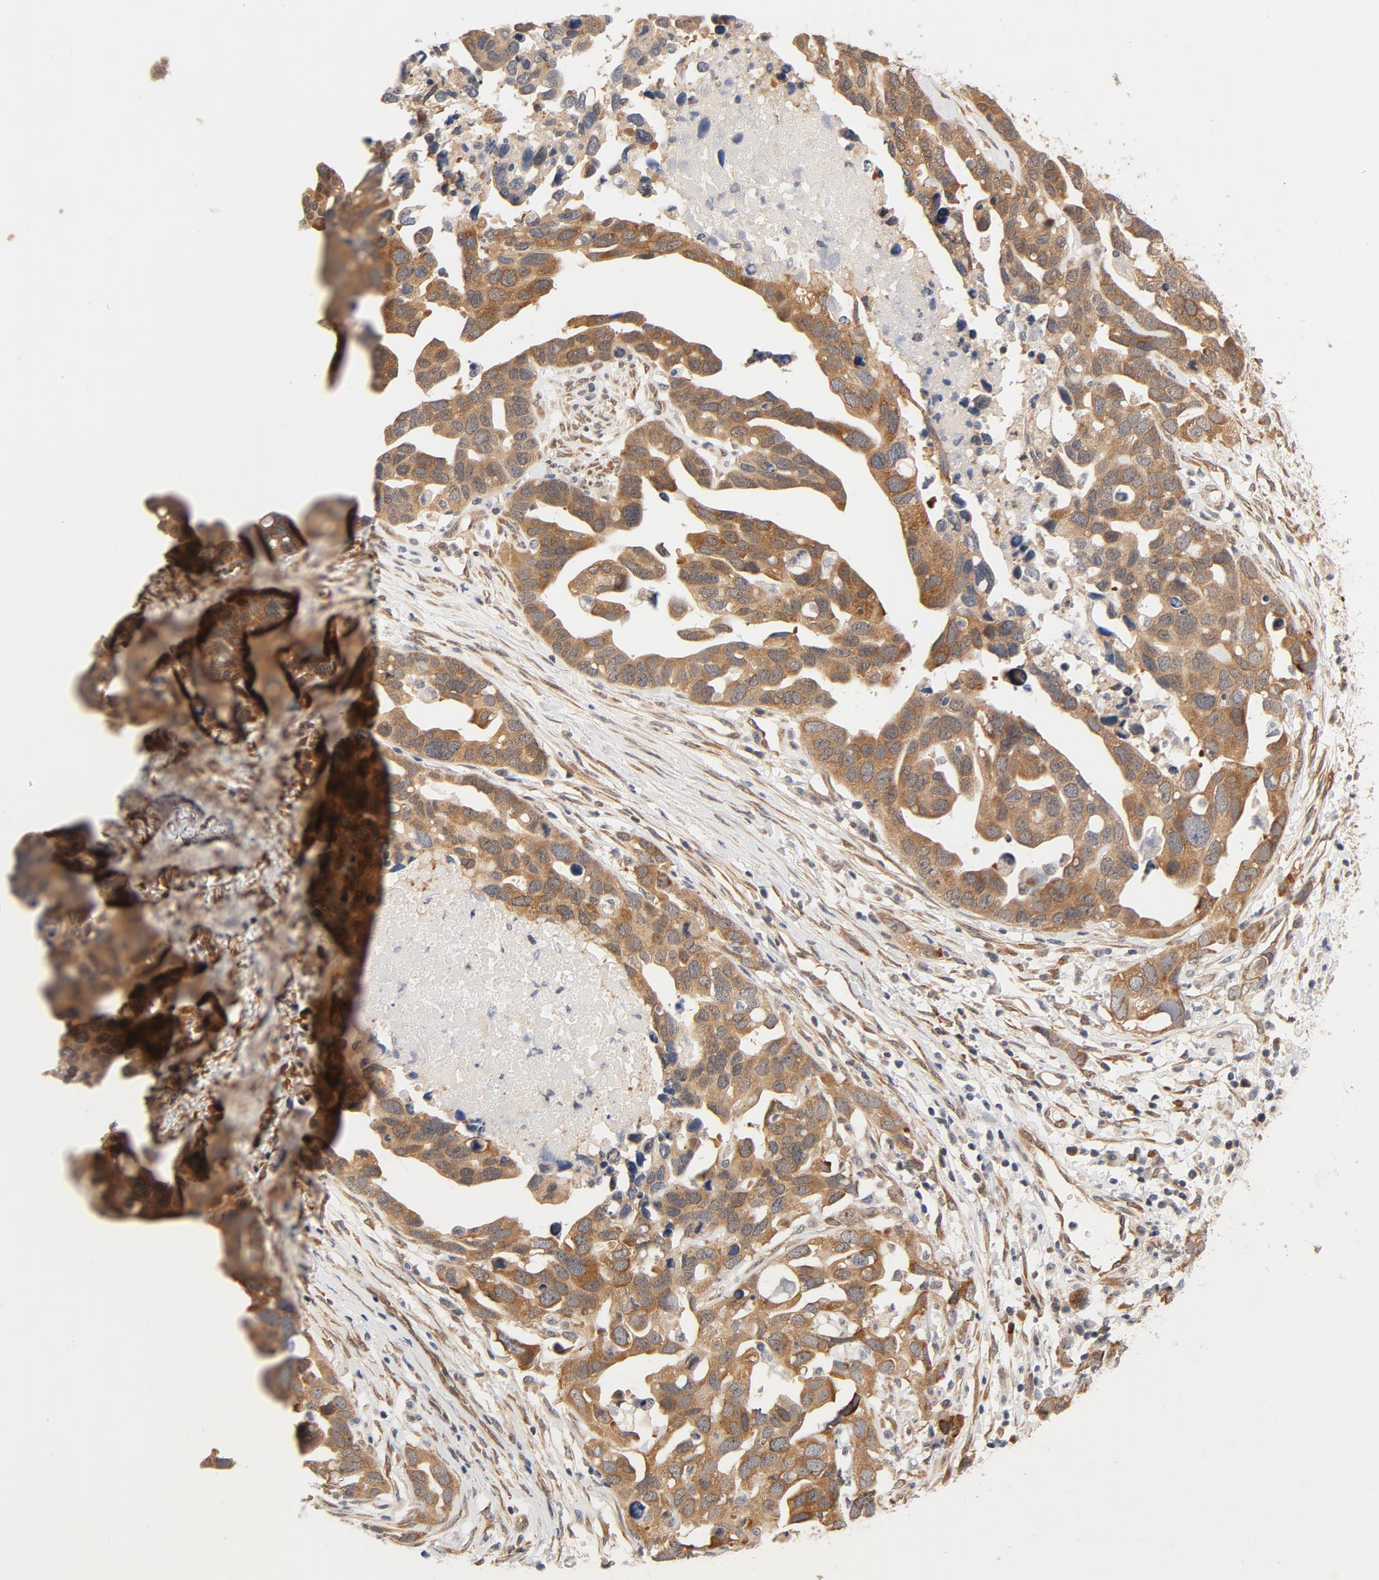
{"staining": {"intensity": "moderate", "quantity": ">75%", "location": "cytoplasmic/membranous"}, "tissue": "ovarian cancer", "cell_type": "Tumor cells", "image_type": "cancer", "snomed": [{"axis": "morphology", "description": "Cystadenocarcinoma, serous, NOS"}, {"axis": "topography", "description": "Ovary"}], "caption": "Moderate cytoplasmic/membranous protein positivity is present in about >75% of tumor cells in ovarian cancer (serous cystadenocarcinoma). The staining is performed using DAB brown chromogen to label protein expression. The nuclei are counter-stained blue using hematoxylin.", "gene": "EIF4E", "patient": {"sex": "female", "age": 54}}